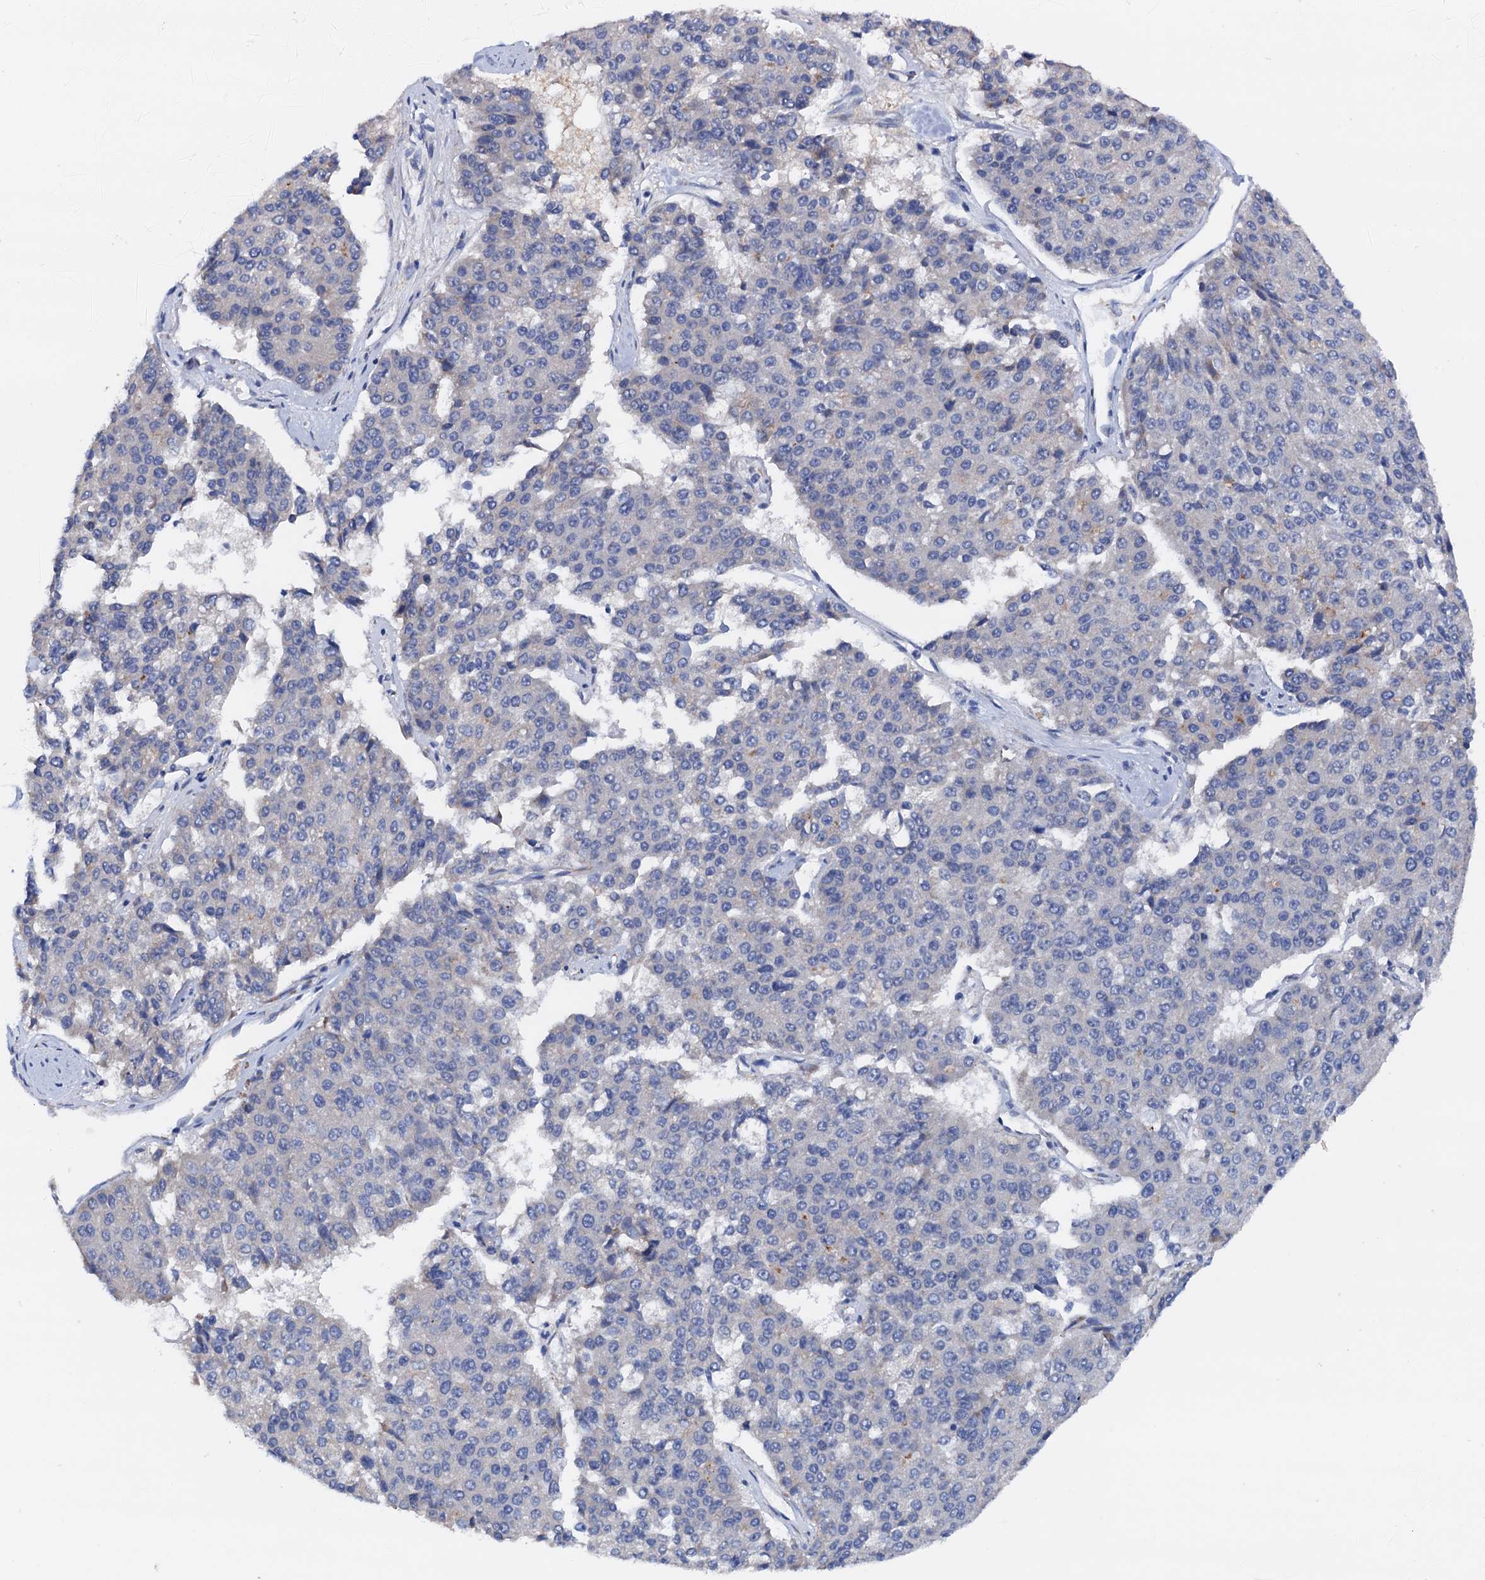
{"staining": {"intensity": "negative", "quantity": "none", "location": "none"}, "tissue": "pancreatic cancer", "cell_type": "Tumor cells", "image_type": "cancer", "snomed": [{"axis": "morphology", "description": "Adenocarcinoma, NOS"}, {"axis": "topography", "description": "Pancreas"}], "caption": "Tumor cells show no significant protein positivity in pancreatic cancer (adenocarcinoma). Nuclei are stained in blue.", "gene": "RASSF9", "patient": {"sex": "male", "age": 50}}